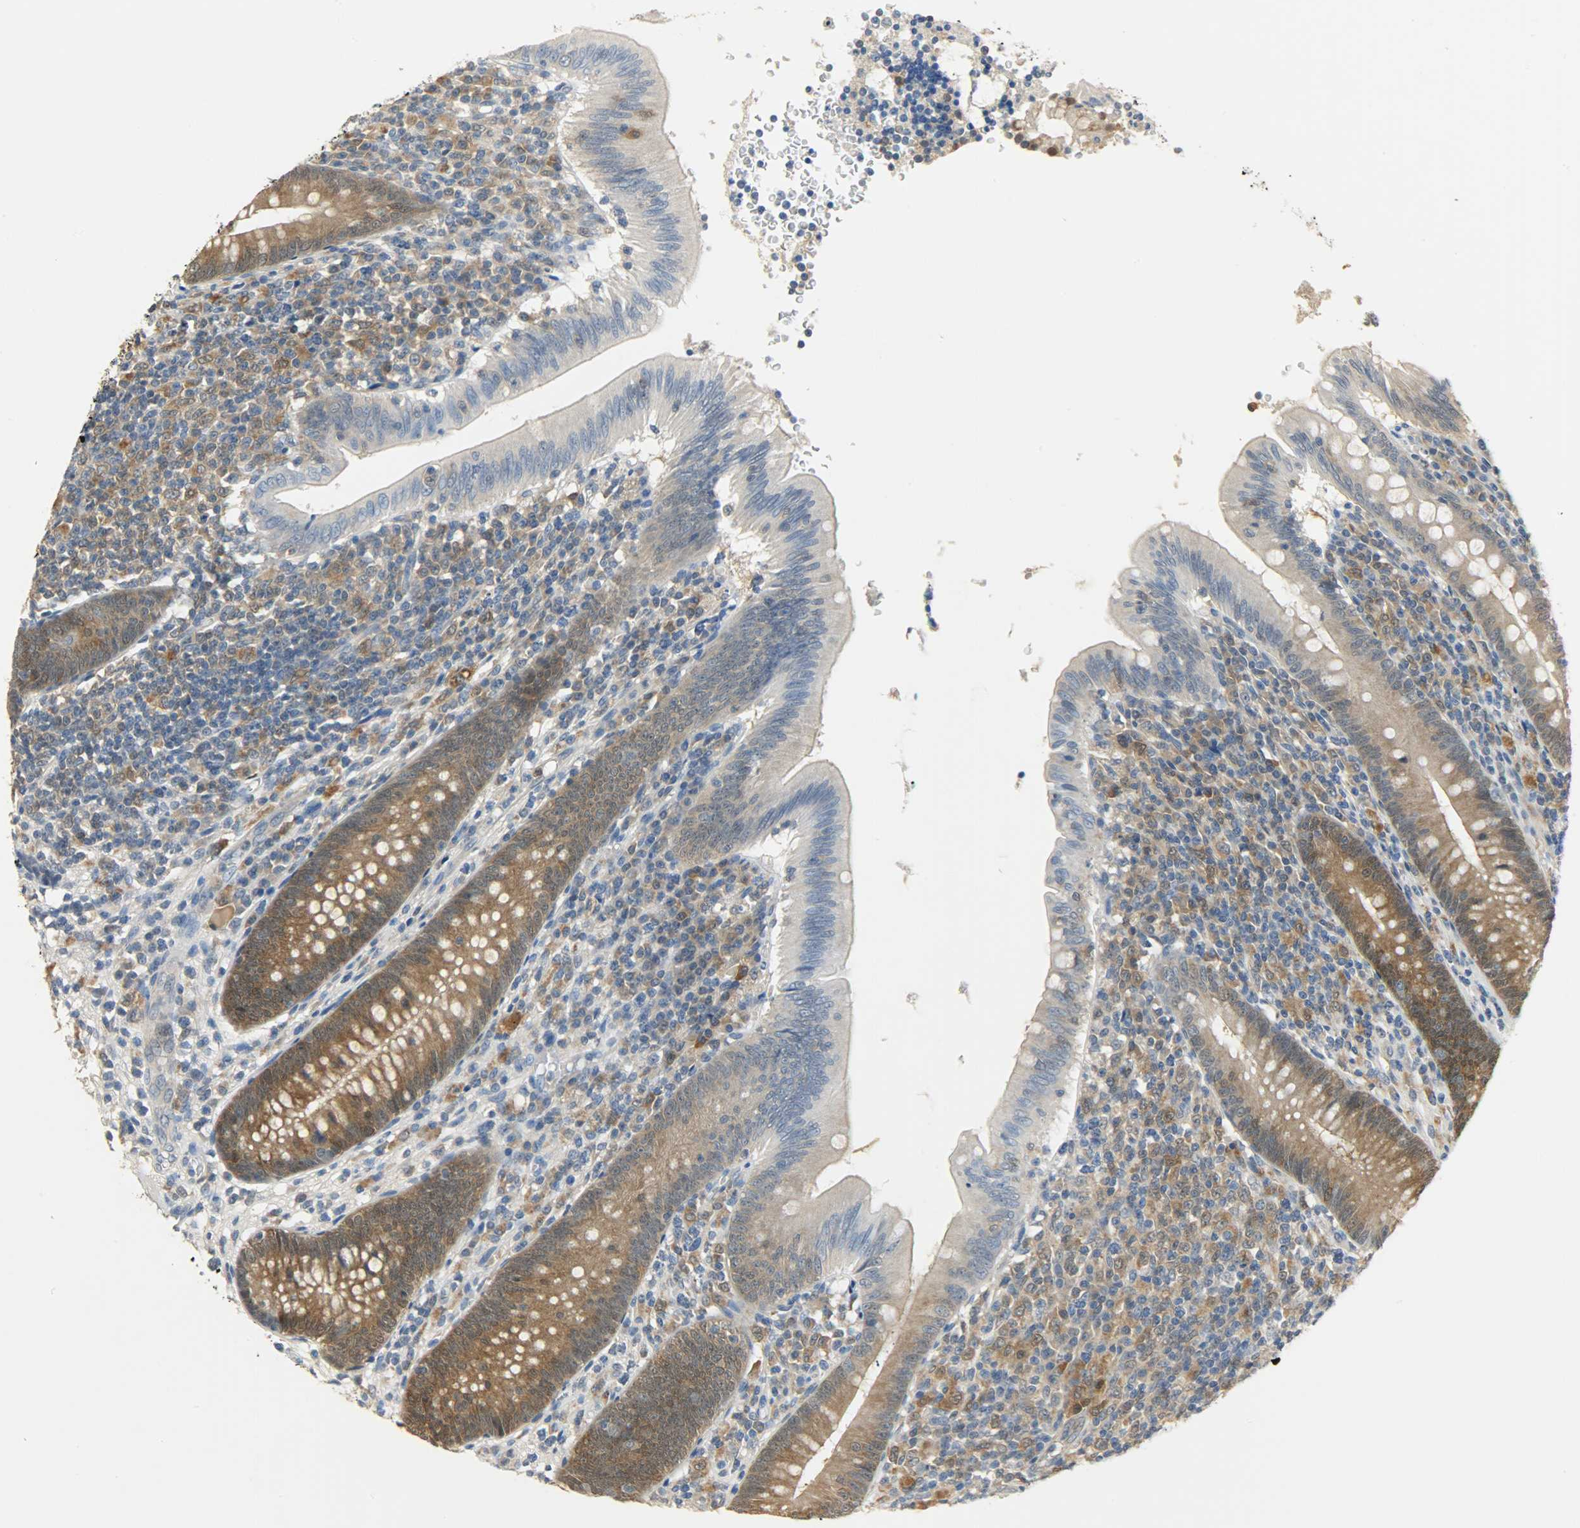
{"staining": {"intensity": "moderate", "quantity": ">75%", "location": "cytoplasmic/membranous,nuclear"}, "tissue": "appendix", "cell_type": "Glandular cells", "image_type": "normal", "snomed": [{"axis": "morphology", "description": "Normal tissue, NOS"}, {"axis": "morphology", "description": "Inflammation, NOS"}, {"axis": "topography", "description": "Appendix"}], "caption": "This micrograph exhibits immunohistochemistry staining of unremarkable appendix, with medium moderate cytoplasmic/membranous,nuclear positivity in about >75% of glandular cells.", "gene": "EIF4EBP1", "patient": {"sex": "male", "age": 46}}